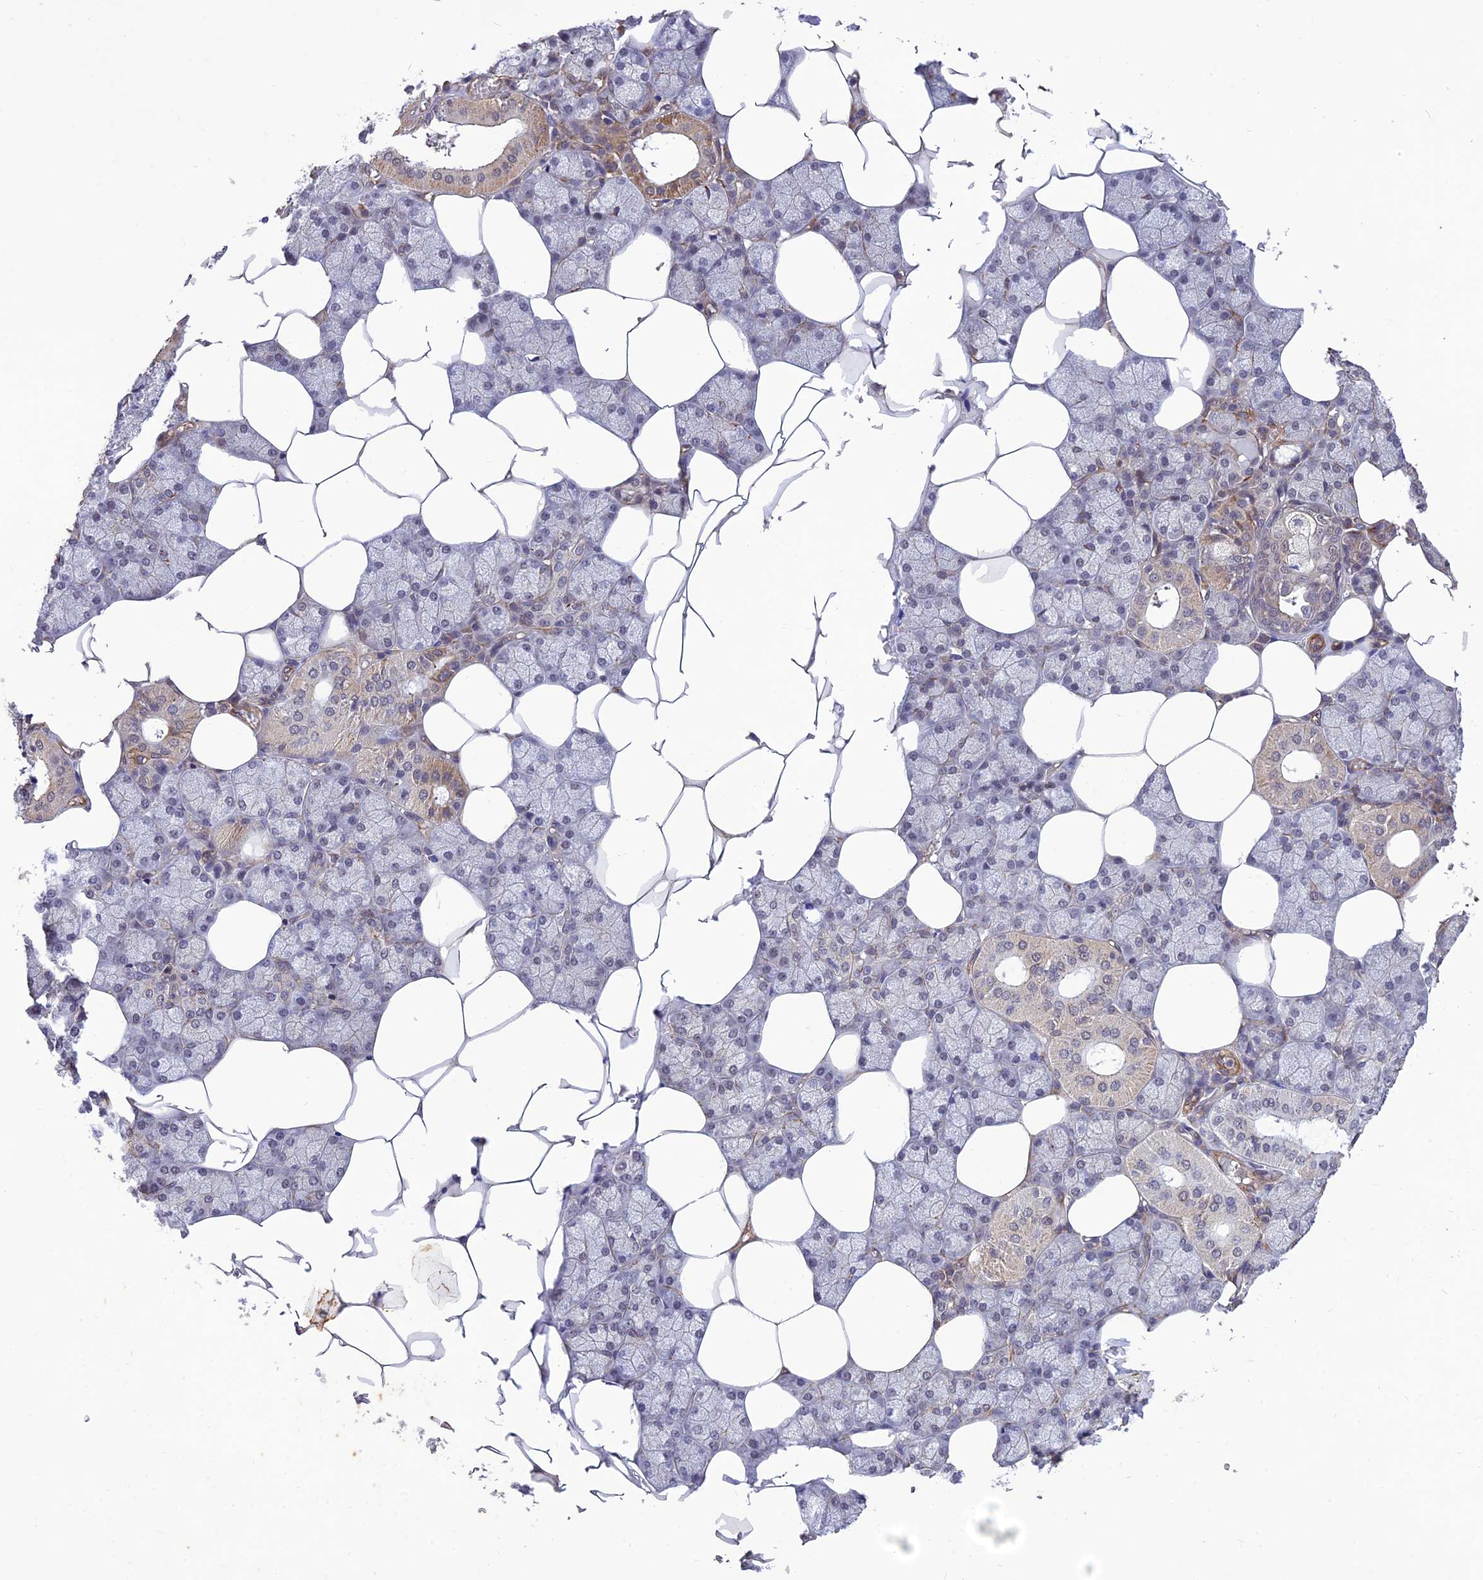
{"staining": {"intensity": "moderate", "quantity": "<25%", "location": "cytoplasmic/membranous,nuclear"}, "tissue": "salivary gland", "cell_type": "Glandular cells", "image_type": "normal", "snomed": [{"axis": "morphology", "description": "Normal tissue, NOS"}, {"axis": "topography", "description": "Salivary gland"}], "caption": "Immunohistochemical staining of normal human salivary gland exhibits low levels of moderate cytoplasmic/membranous,nuclear staining in approximately <25% of glandular cells. (DAB IHC, brown staining for protein, blue staining for nuclei).", "gene": "PAGR1", "patient": {"sex": "male", "age": 62}}